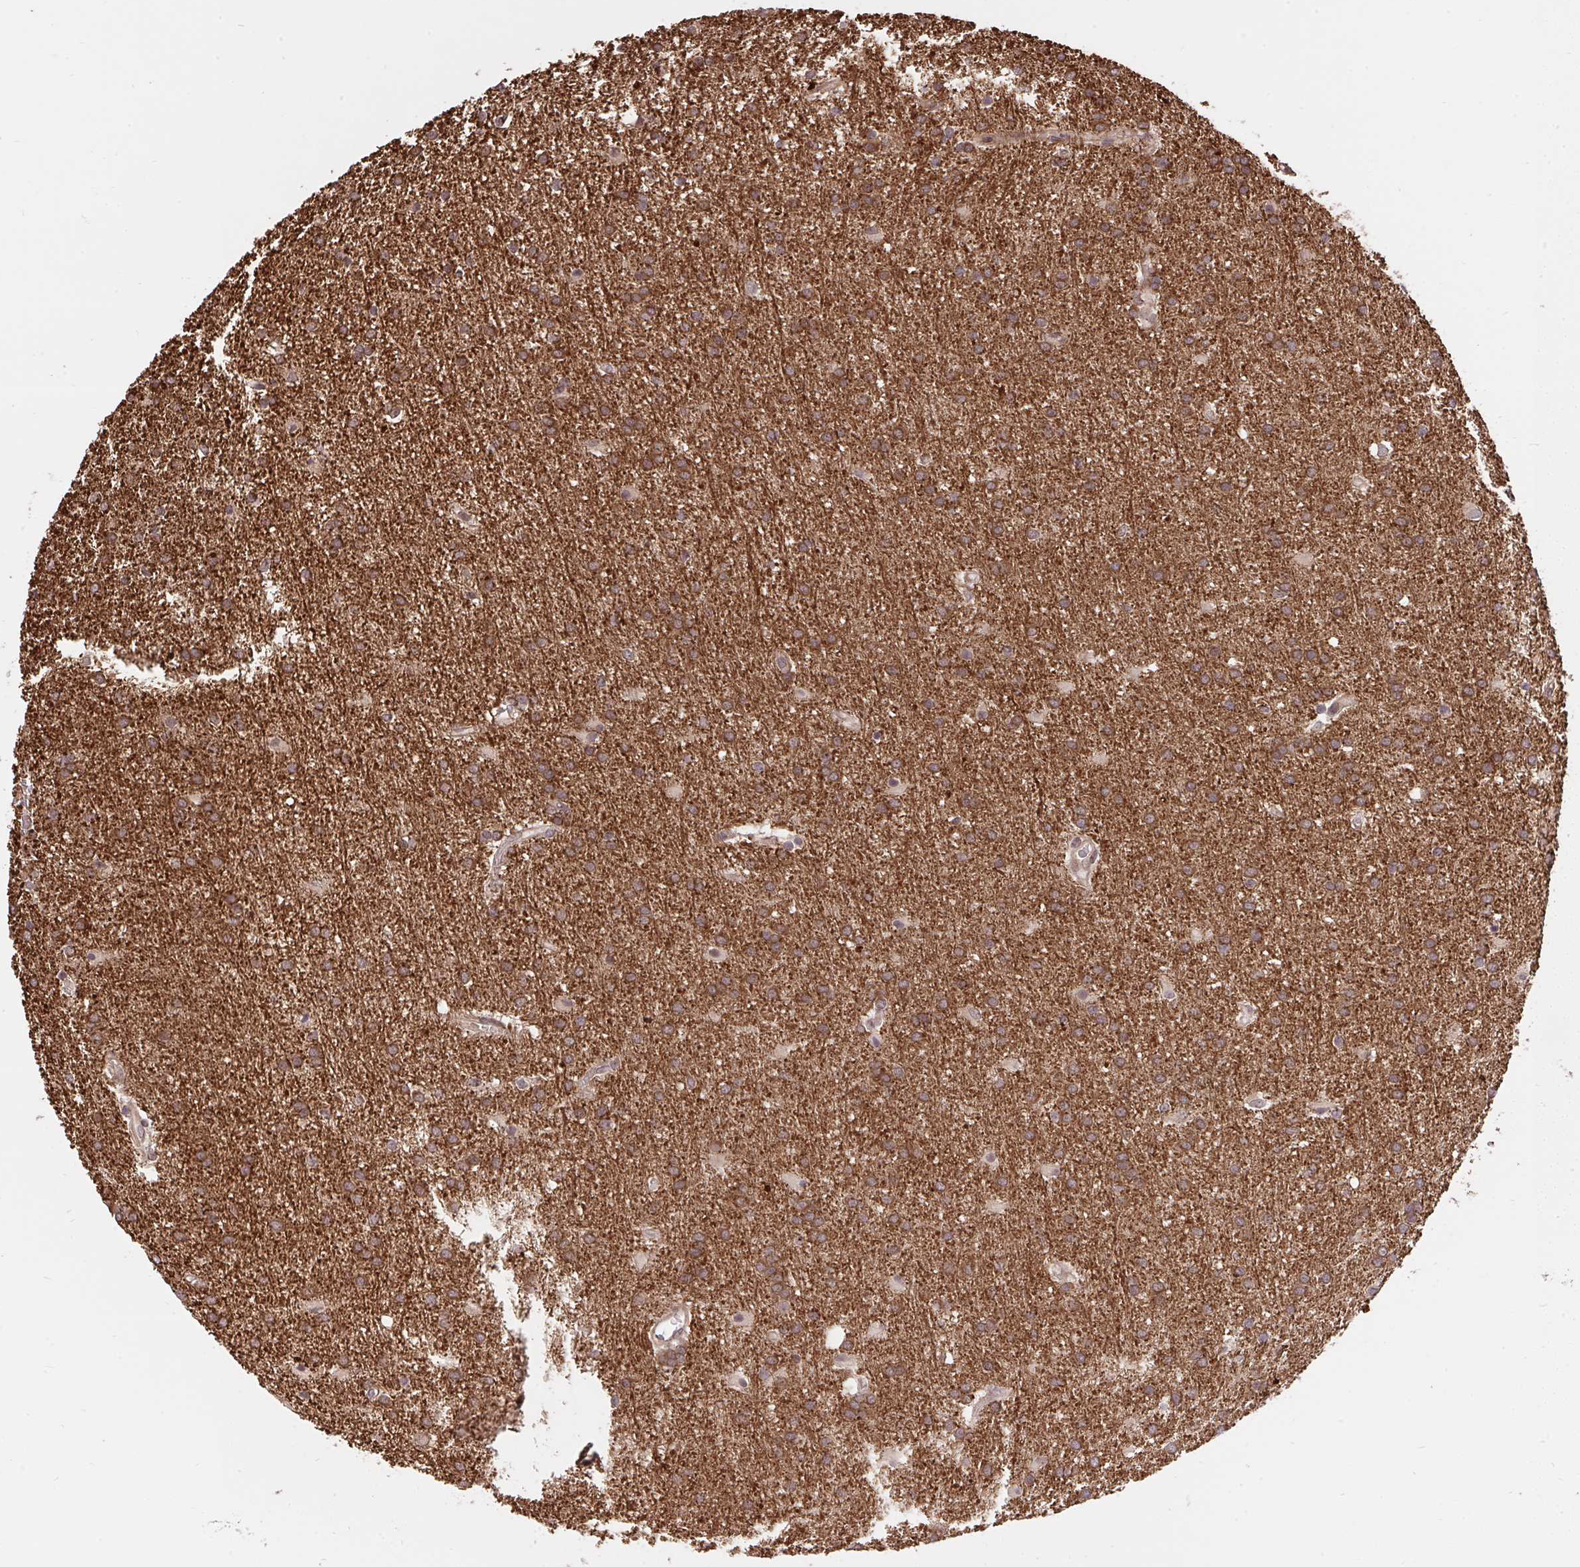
{"staining": {"intensity": "moderate", "quantity": ">75%", "location": "cytoplasmic/membranous"}, "tissue": "glioma", "cell_type": "Tumor cells", "image_type": "cancer", "snomed": [{"axis": "morphology", "description": "Glioma, malignant, Low grade"}, {"axis": "topography", "description": "Brain"}], "caption": "Malignant glioma (low-grade) stained with a brown dye exhibits moderate cytoplasmic/membranous positive staining in approximately >75% of tumor cells.", "gene": "ERI1", "patient": {"sex": "female", "age": 32}}